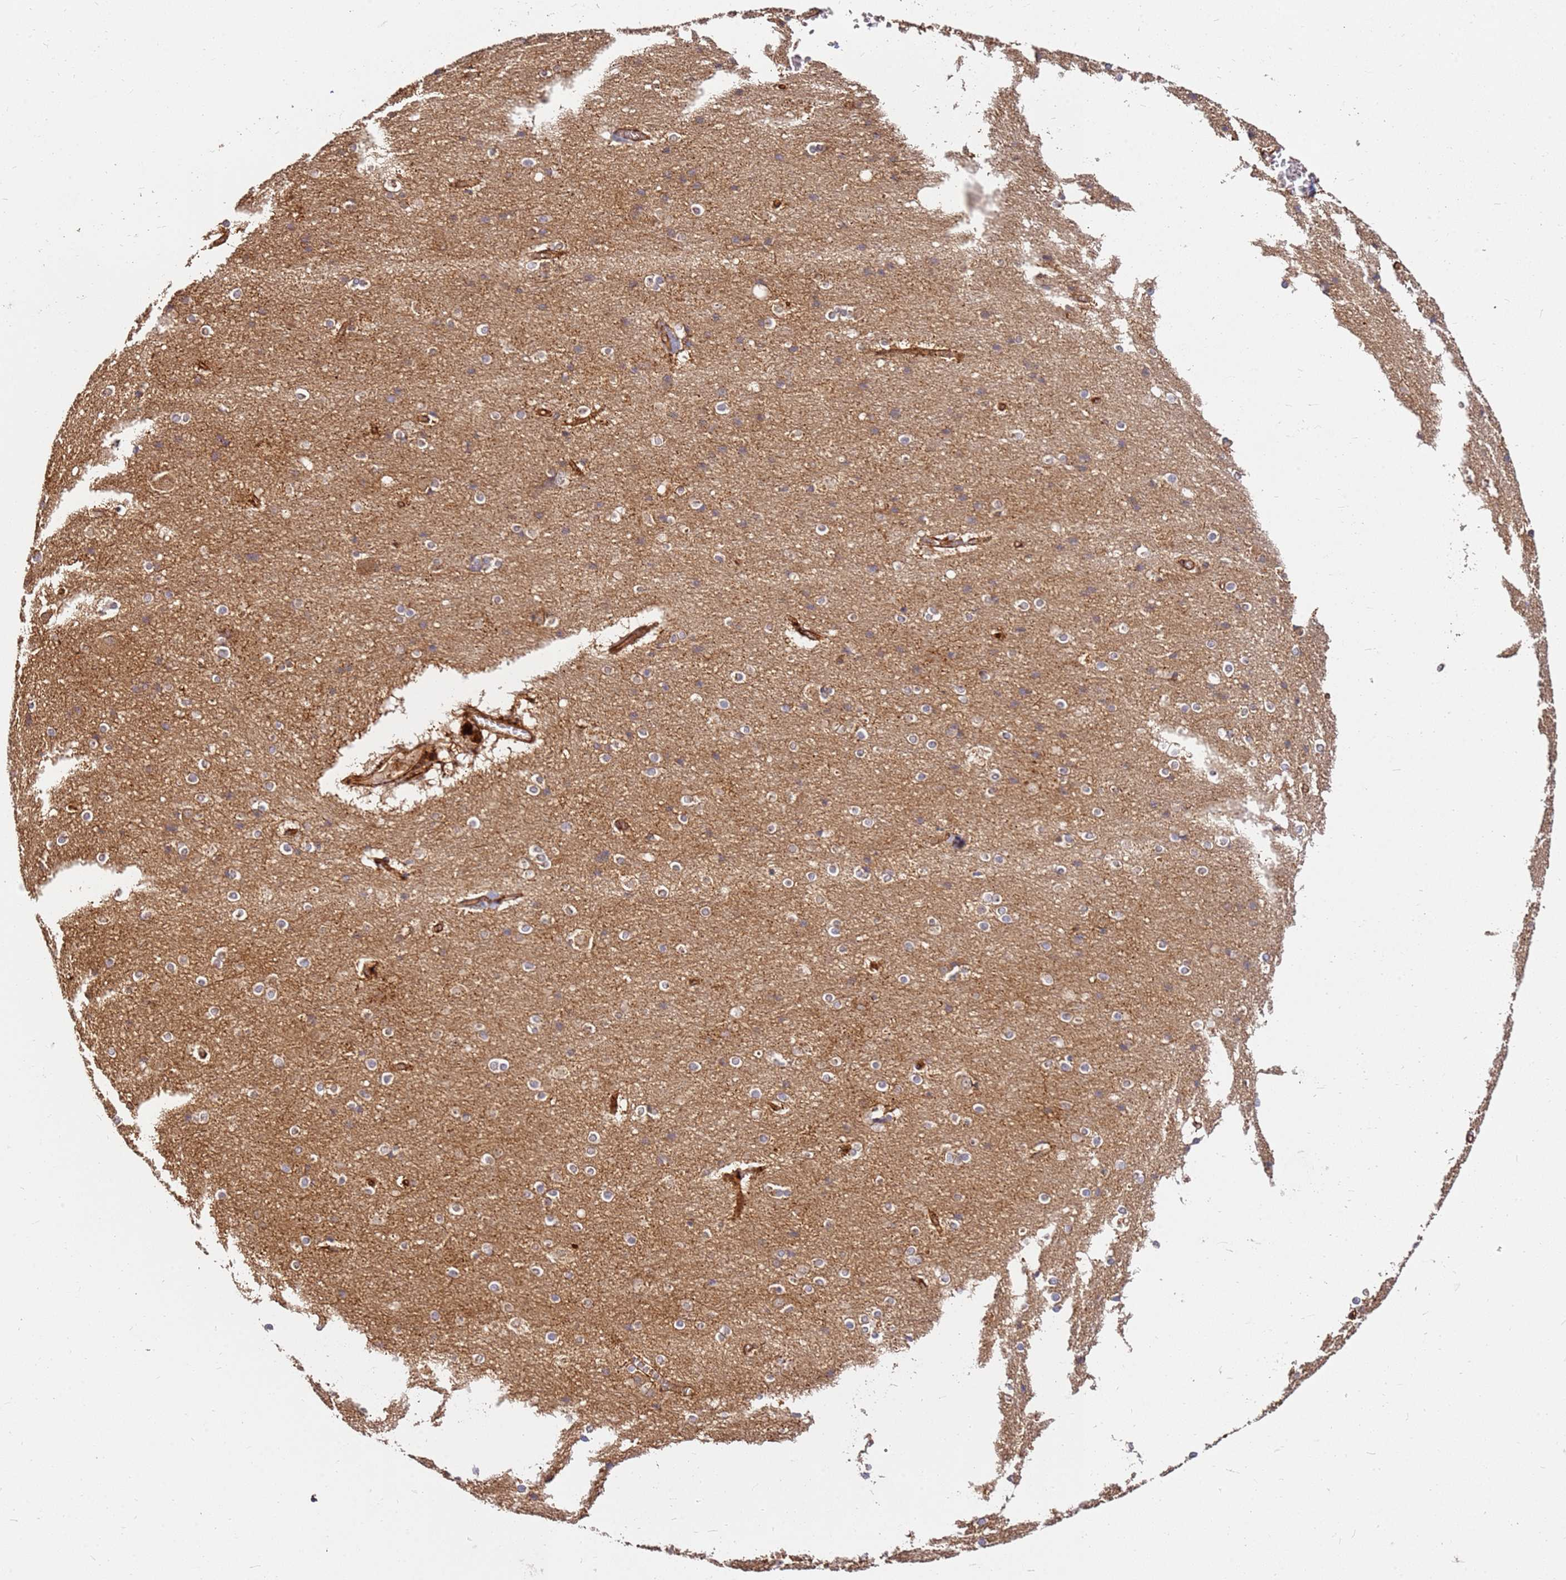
{"staining": {"intensity": "strong", "quantity": ">75%", "location": "cytoplasmic/membranous"}, "tissue": "cerebral cortex", "cell_type": "Endothelial cells", "image_type": "normal", "snomed": [{"axis": "morphology", "description": "Normal tissue, NOS"}, {"axis": "topography", "description": "Cerebral cortex"}], "caption": "Immunohistochemical staining of normal cerebral cortex reveals high levels of strong cytoplasmic/membranous expression in approximately >75% of endothelial cells.", "gene": "DVL3", "patient": {"sex": "male", "age": 54}}